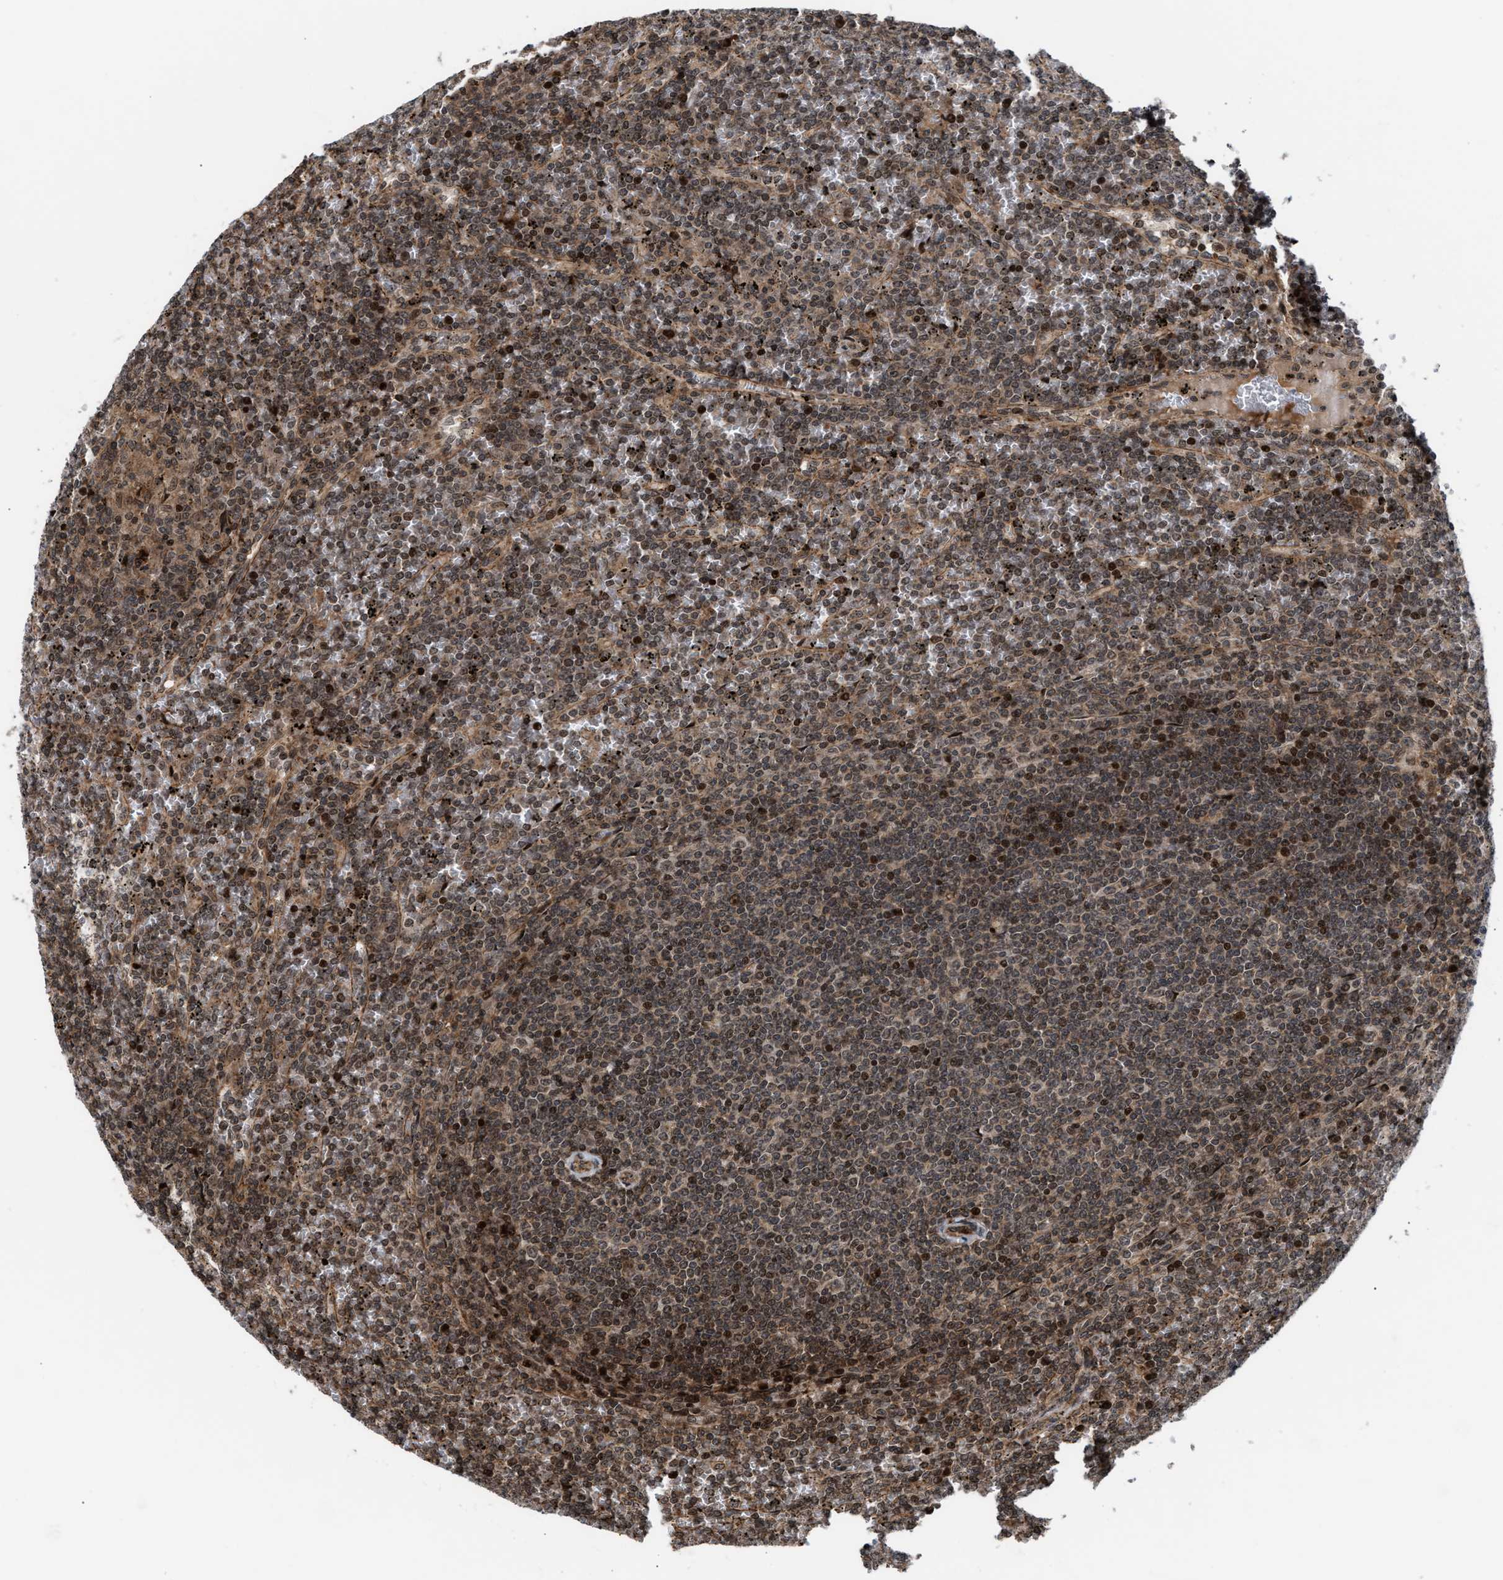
{"staining": {"intensity": "moderate", "quantity": ">75%", "location": "nuclear"}, "tissue": "lymphoma", "cell_type": "Tumor cells", "image_type": "cancer", "snomed": [{"axis": "morphology", "description": "Malignant lymphoma, non-Hodgkin's type, Low grade"}, {"axis": "topography", "description": "Spleen"}], "caption": "Human lymphoma stained with a brown dye reveals moderate nuclear positive expression in about >75% of tumor cells.", "gene": "STAU2", "patient": {"sex": "female", "age": 19}}